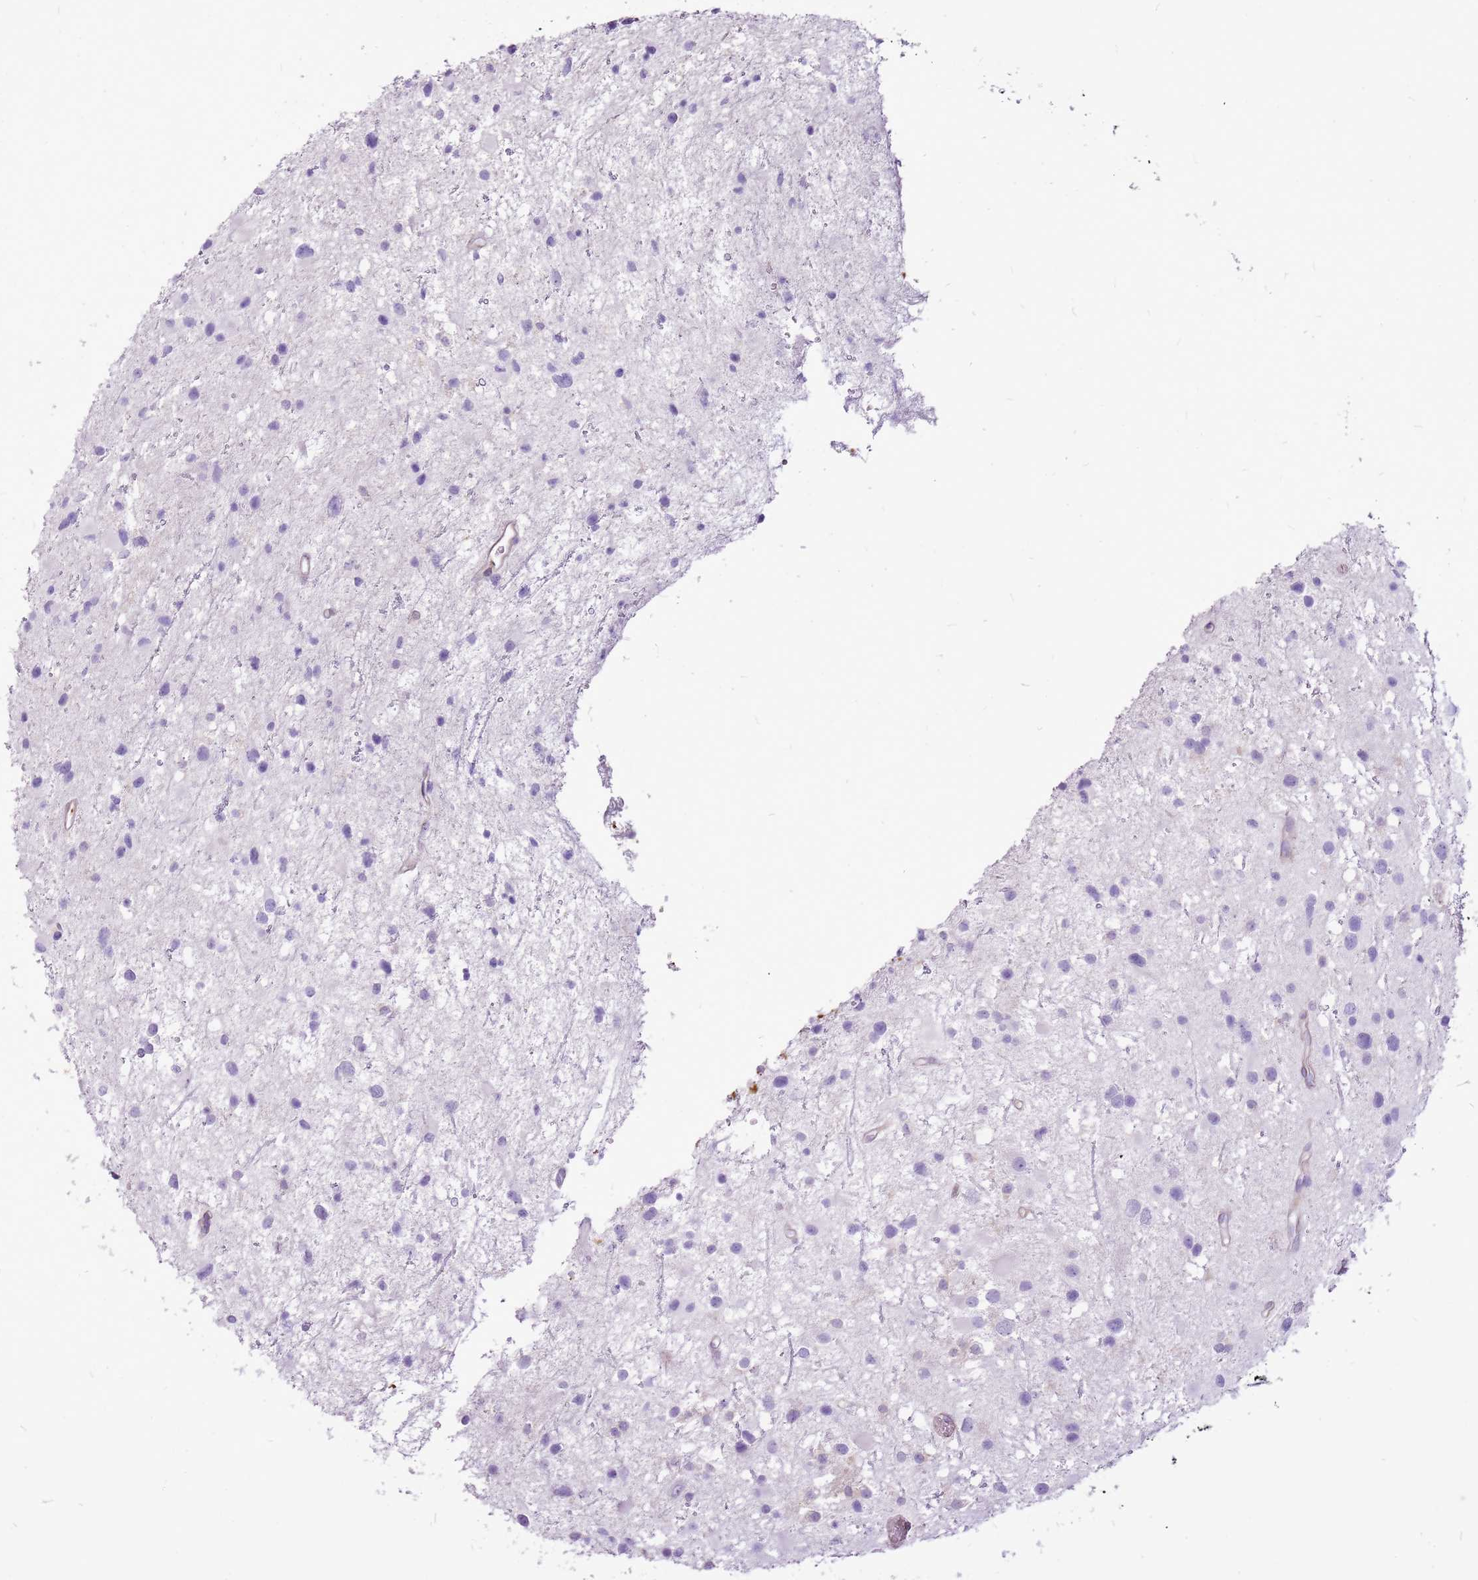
{"staining": {"intensity": "negative", "quantity": "none", "location": "none"}, "tissue": "glioma", "cell_type": "Tumor cells", "image_type": "cancer", "snomed": [{"axis": "morphology", "description": "Glioma, malignant, Low grade"}, {"axis": "topography", "description": "Brain"}], "caption": "This is a image of immunohistochemistry staining of malignant low-grade glioma, which shows no expression in tumor cells.", "gene": "CHAC2", "patient": {"sex": "female", "age": 32}}